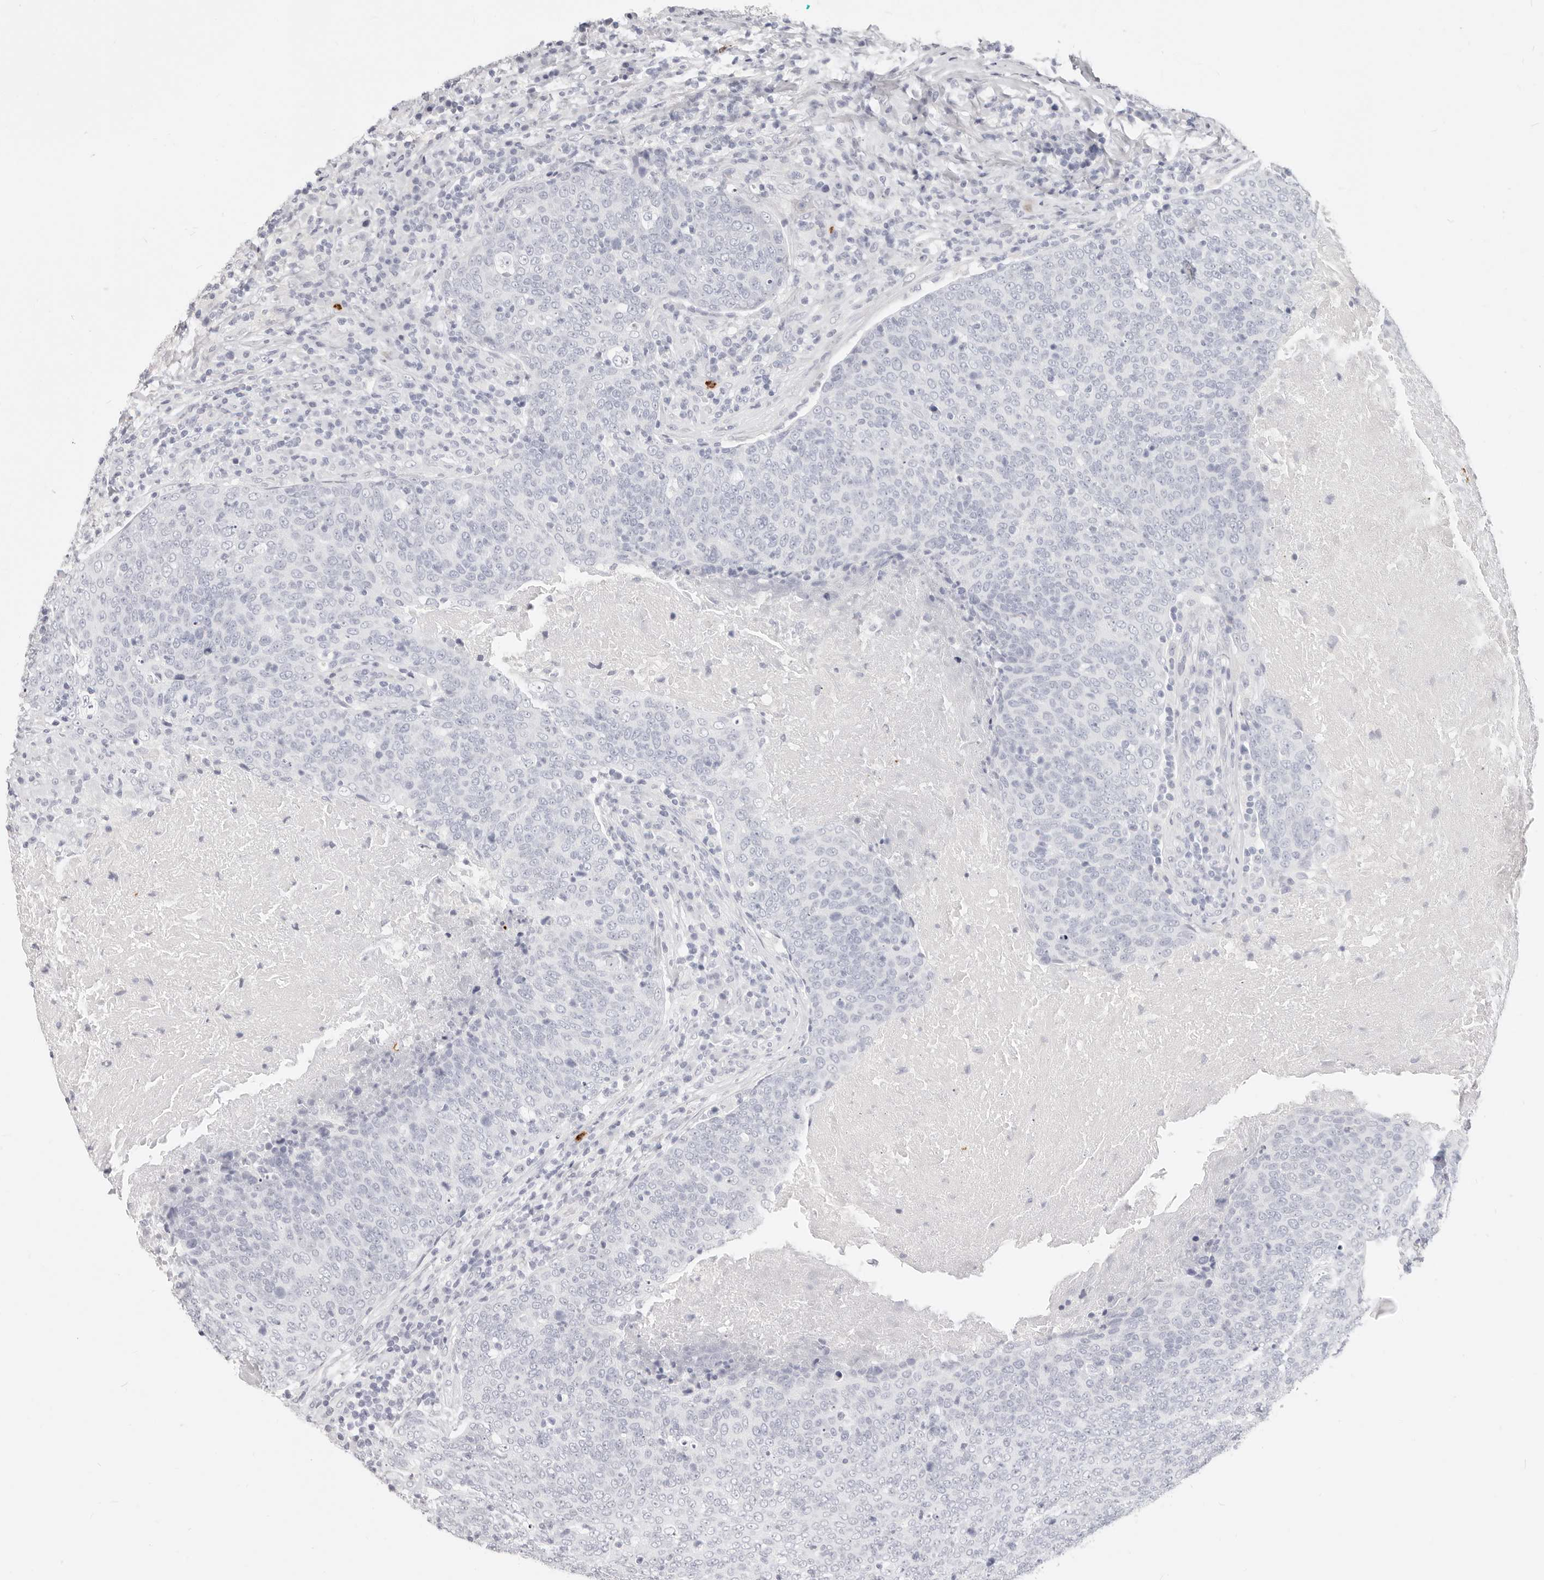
{"staining": {"intensity": "negative", "quantity": "none", "location": "none"}, "tissue": "head and neck cancer", "cell_type": "Tumor cells", "image_type": "cancer", "snomed": [{"axis": "morphology", "description": "Squamous cell carcinoma, NOS"}, {"axis": "morphology", "description": "Squamous cell carcinoma, metastatic, NOS"}, {"axis": "topography", "description": "Lymph node"}, {"axis": "topography", "description": "Head-Neck"}], "caption": "Immunohistochemical staining of head and neck cancer displays no significant expression in tumor cells.", "gene": "CAMP", "patient": {"sex": "male", "age": 62}}